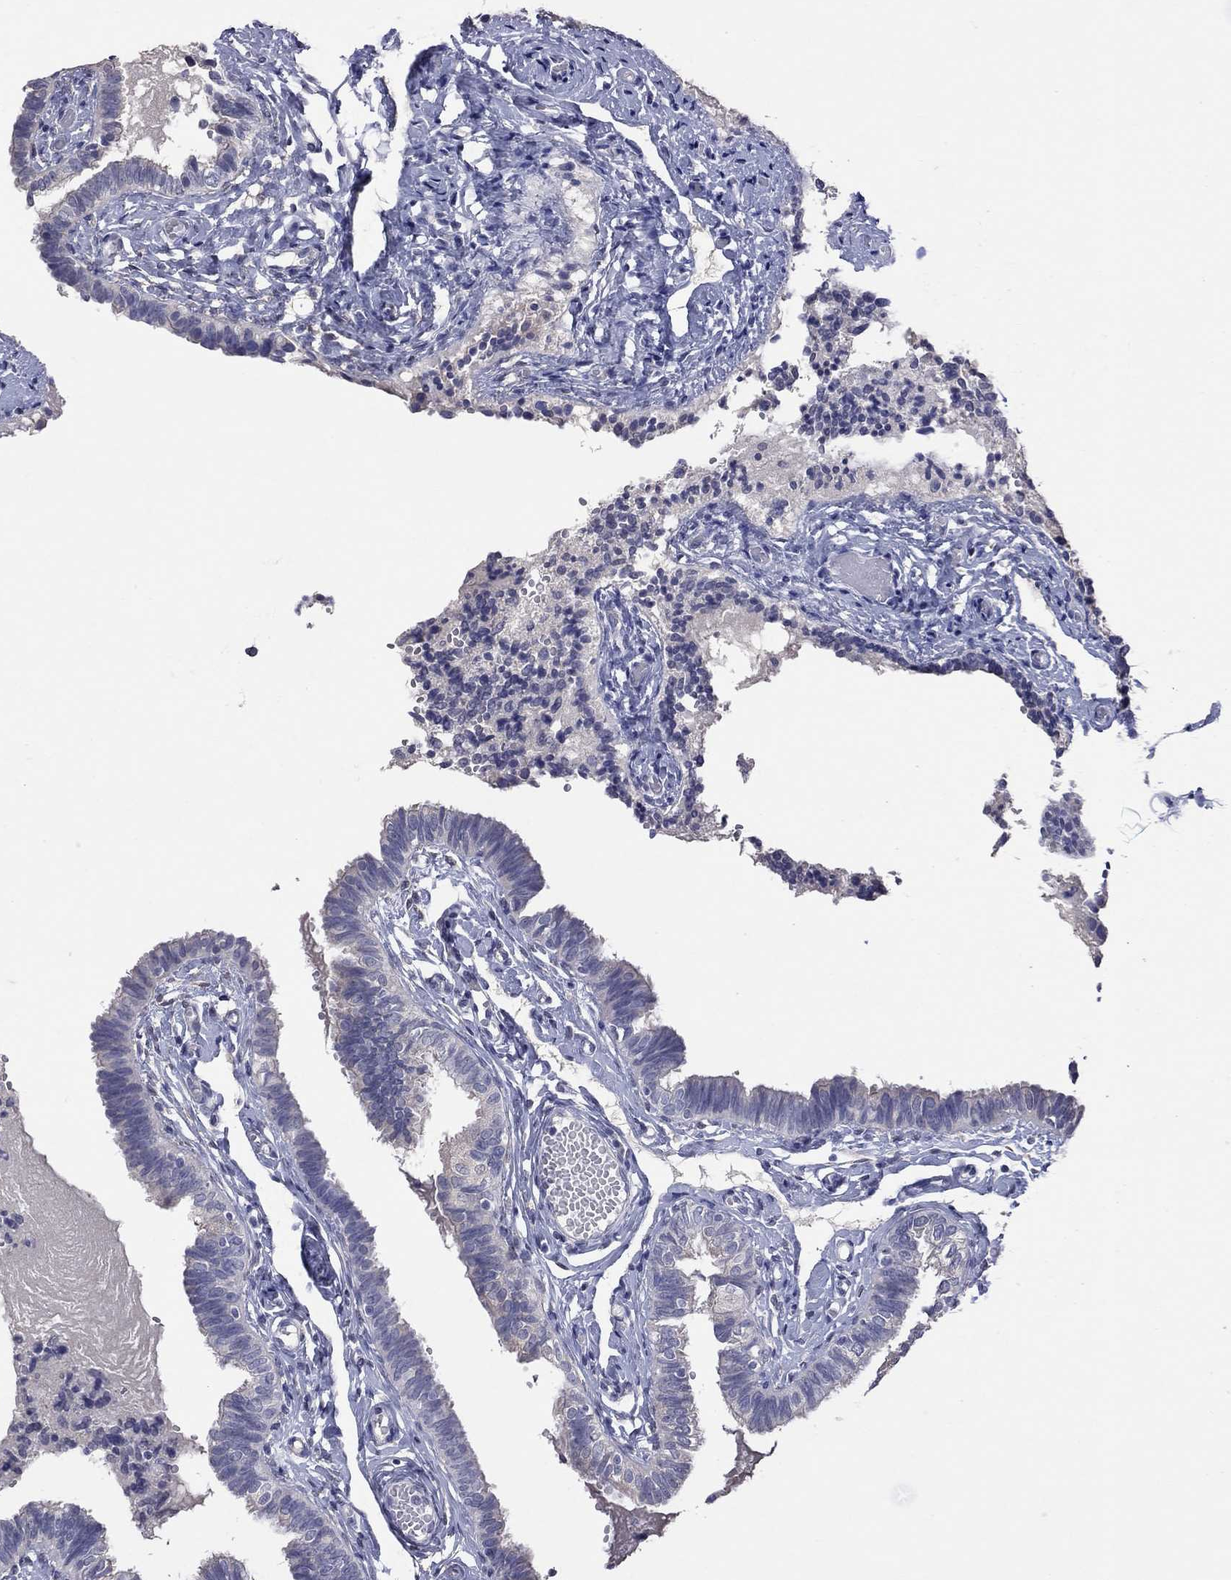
{"staining": {"intensity": "negative", "quantity": "none", "location": "none"}, "tissue": "fallopian tube", "cell_type": "Glandular cells", "image_type": "normal", "snomed": [{"axis": "morphology", "description": "Normal tissue, NOS"}, {"axis": "topography", "description": "Fallopian tube"}], "caption": "This histopathology image is of unremarkable fallopian tube stained with immunohistochemistry (IHC) to label a protein in brown with the nuclei are counter-stained blue. There is no staining in glandular cells. (Brightfield microscopy of DAB immunohistochemistry (IHC) at high magnification).", "gene": "HYLS1", "patient": {"sex": "female", "age": 47}}